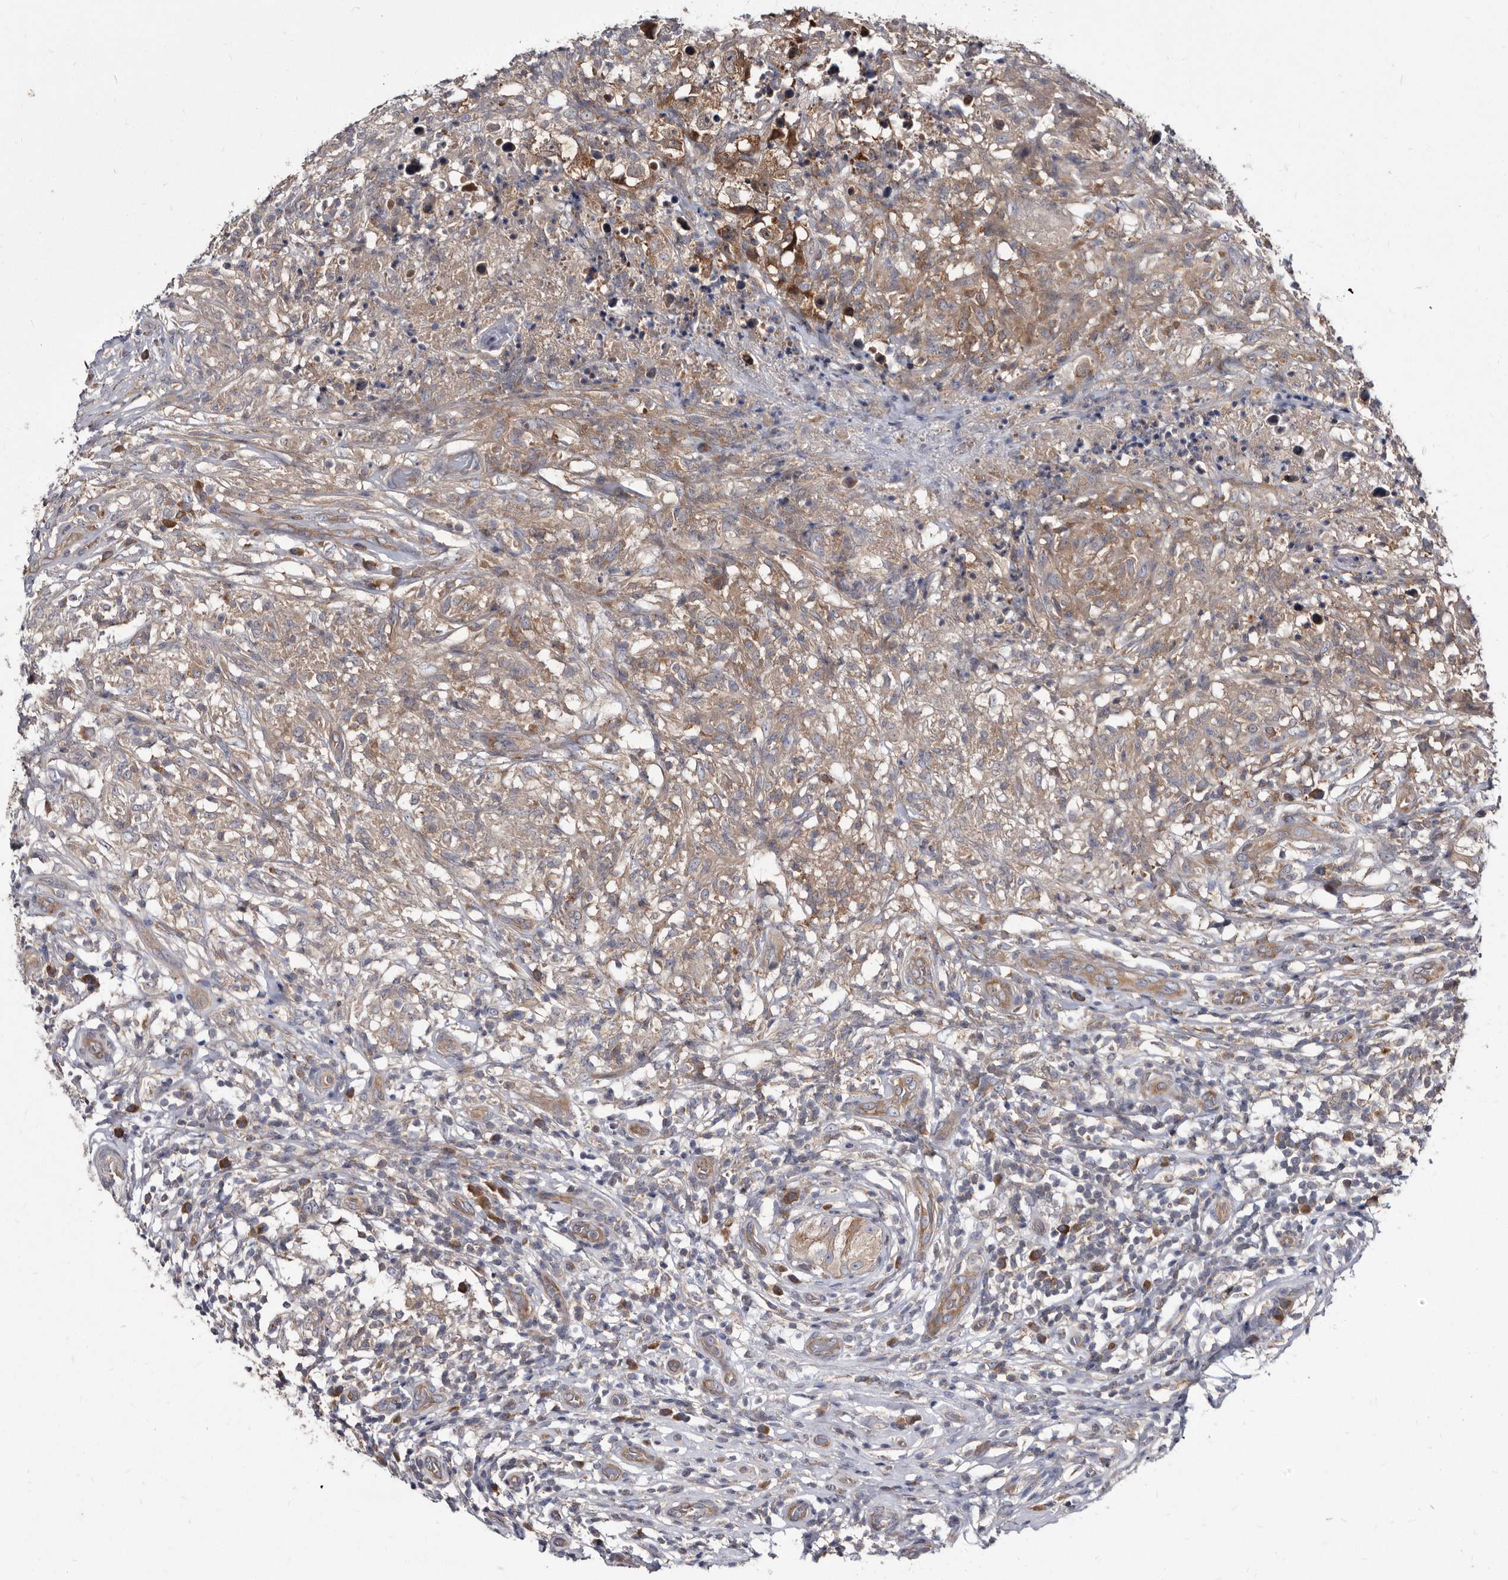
{"staining": {"intensity": "weak", "quantity": "25%-75%", "location": "cytoplasmic/membranous"}, "tissue": "testis cancer", "cell_type": "Tumor cells", "image_type": "cancer", "snomed": [{"axis": "morphology", "description": "Seminoma, NOS"}, {"axis": "topography", "description": "Testis"}], "caption": "The immunohistochemical stain highlights weak cytoplasmic/membranous staining in tumor cells of testis cancer (seminoma) tissue.", "gene": "ABCF2", "patient": {"sex": "male", "age": 49}}